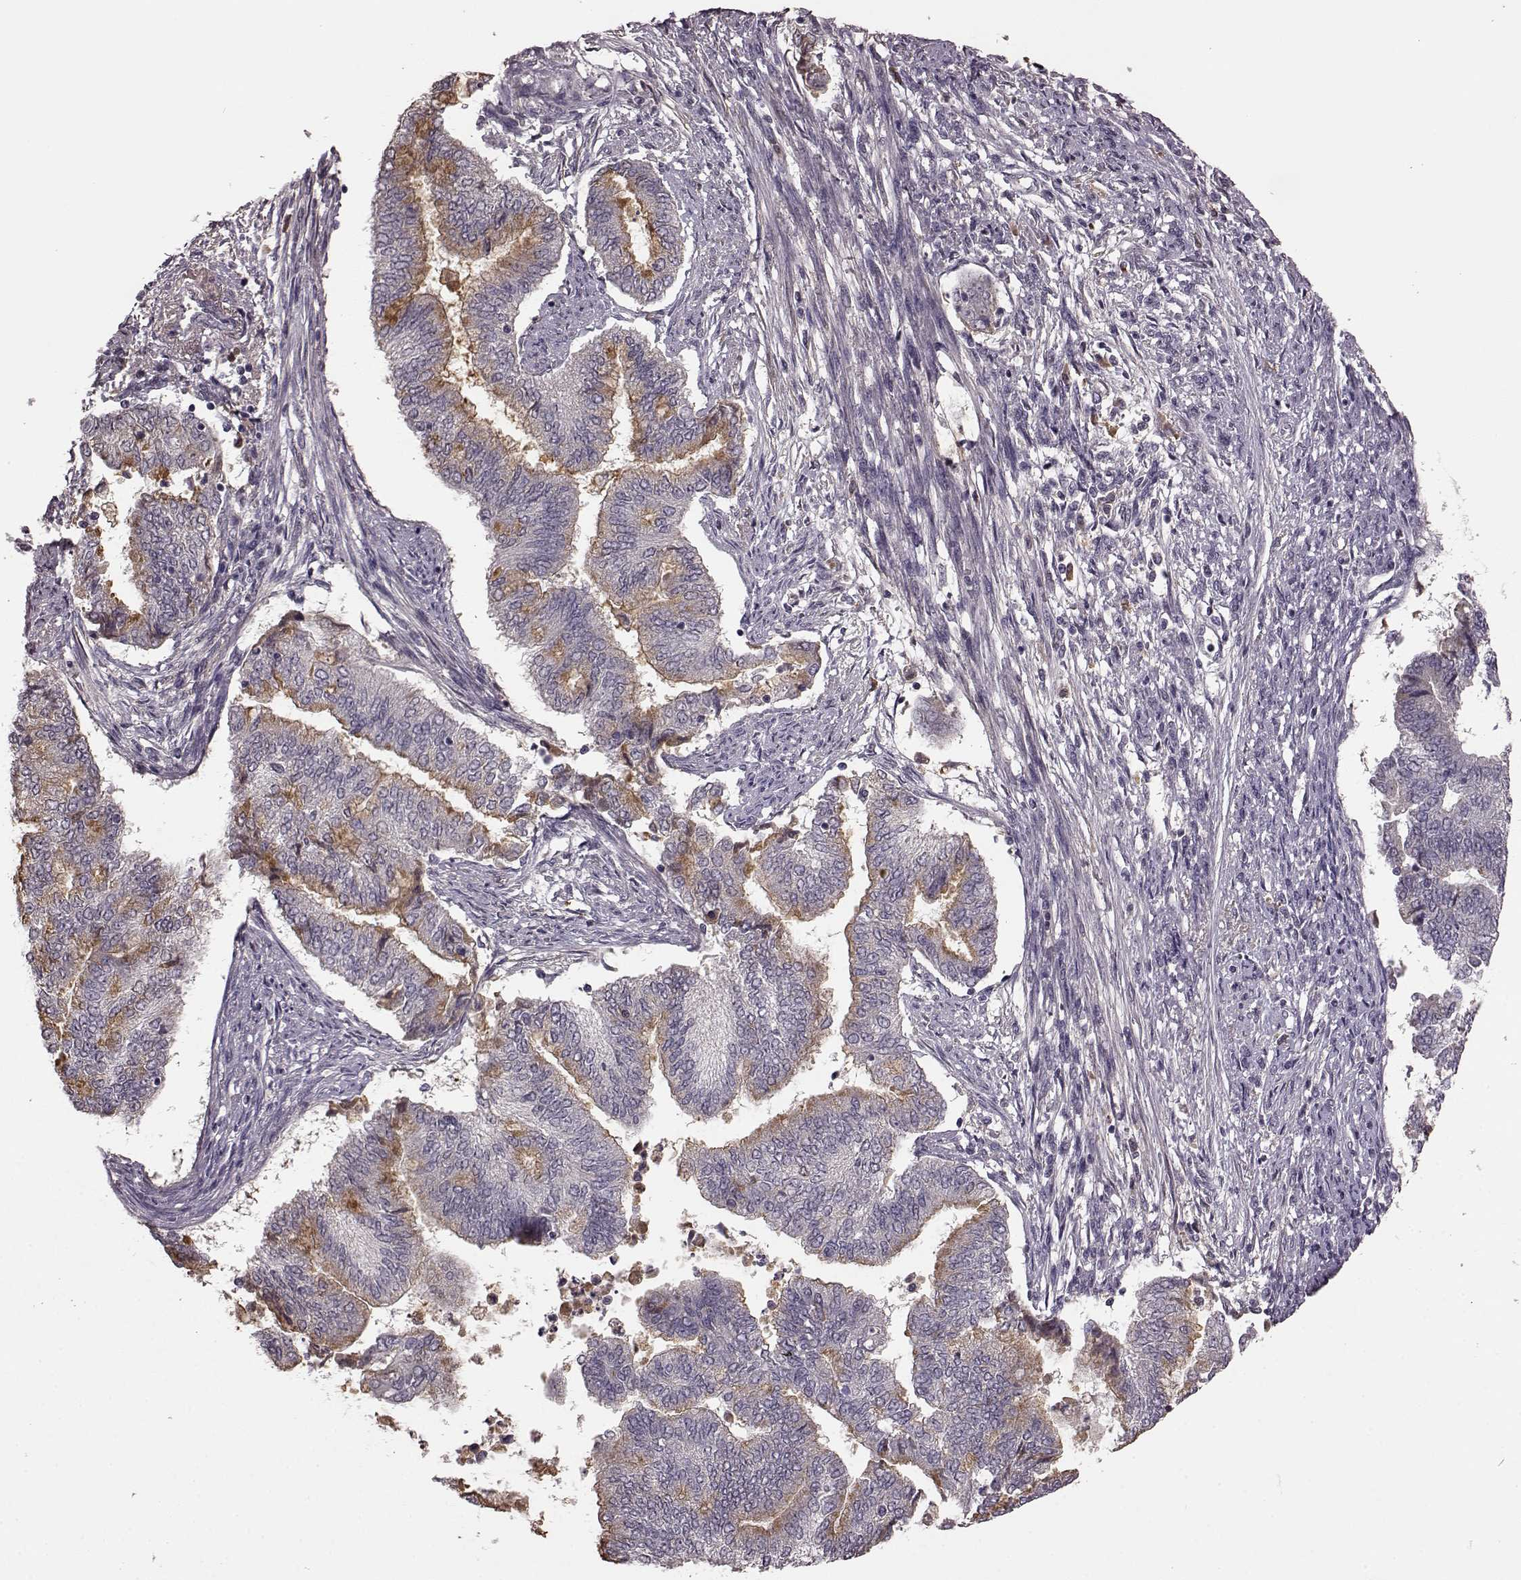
{"staining": {"intensity": "weak", "quantity": "<25%", "location": "cytoplasmic/membranous"}, "tissue": "endometrial cancer", "cell_type": "Tumor cells", "image_type": "cancer", "snomed": [{"axis": "morphology", "description": "Adenocarcinoma, NOS"}, {"axis": "topography", "description": "Endometrium"}], "caption": "Tumor cells show no significant staining in adenocarcinoma (endometrial). (Brightfield microscopy of DAB (3,3'-diaminobenzidine) immunohistochemistry at high magnification).", "gene": "NRL", "patient": {"sex": "female", "age": 65}}